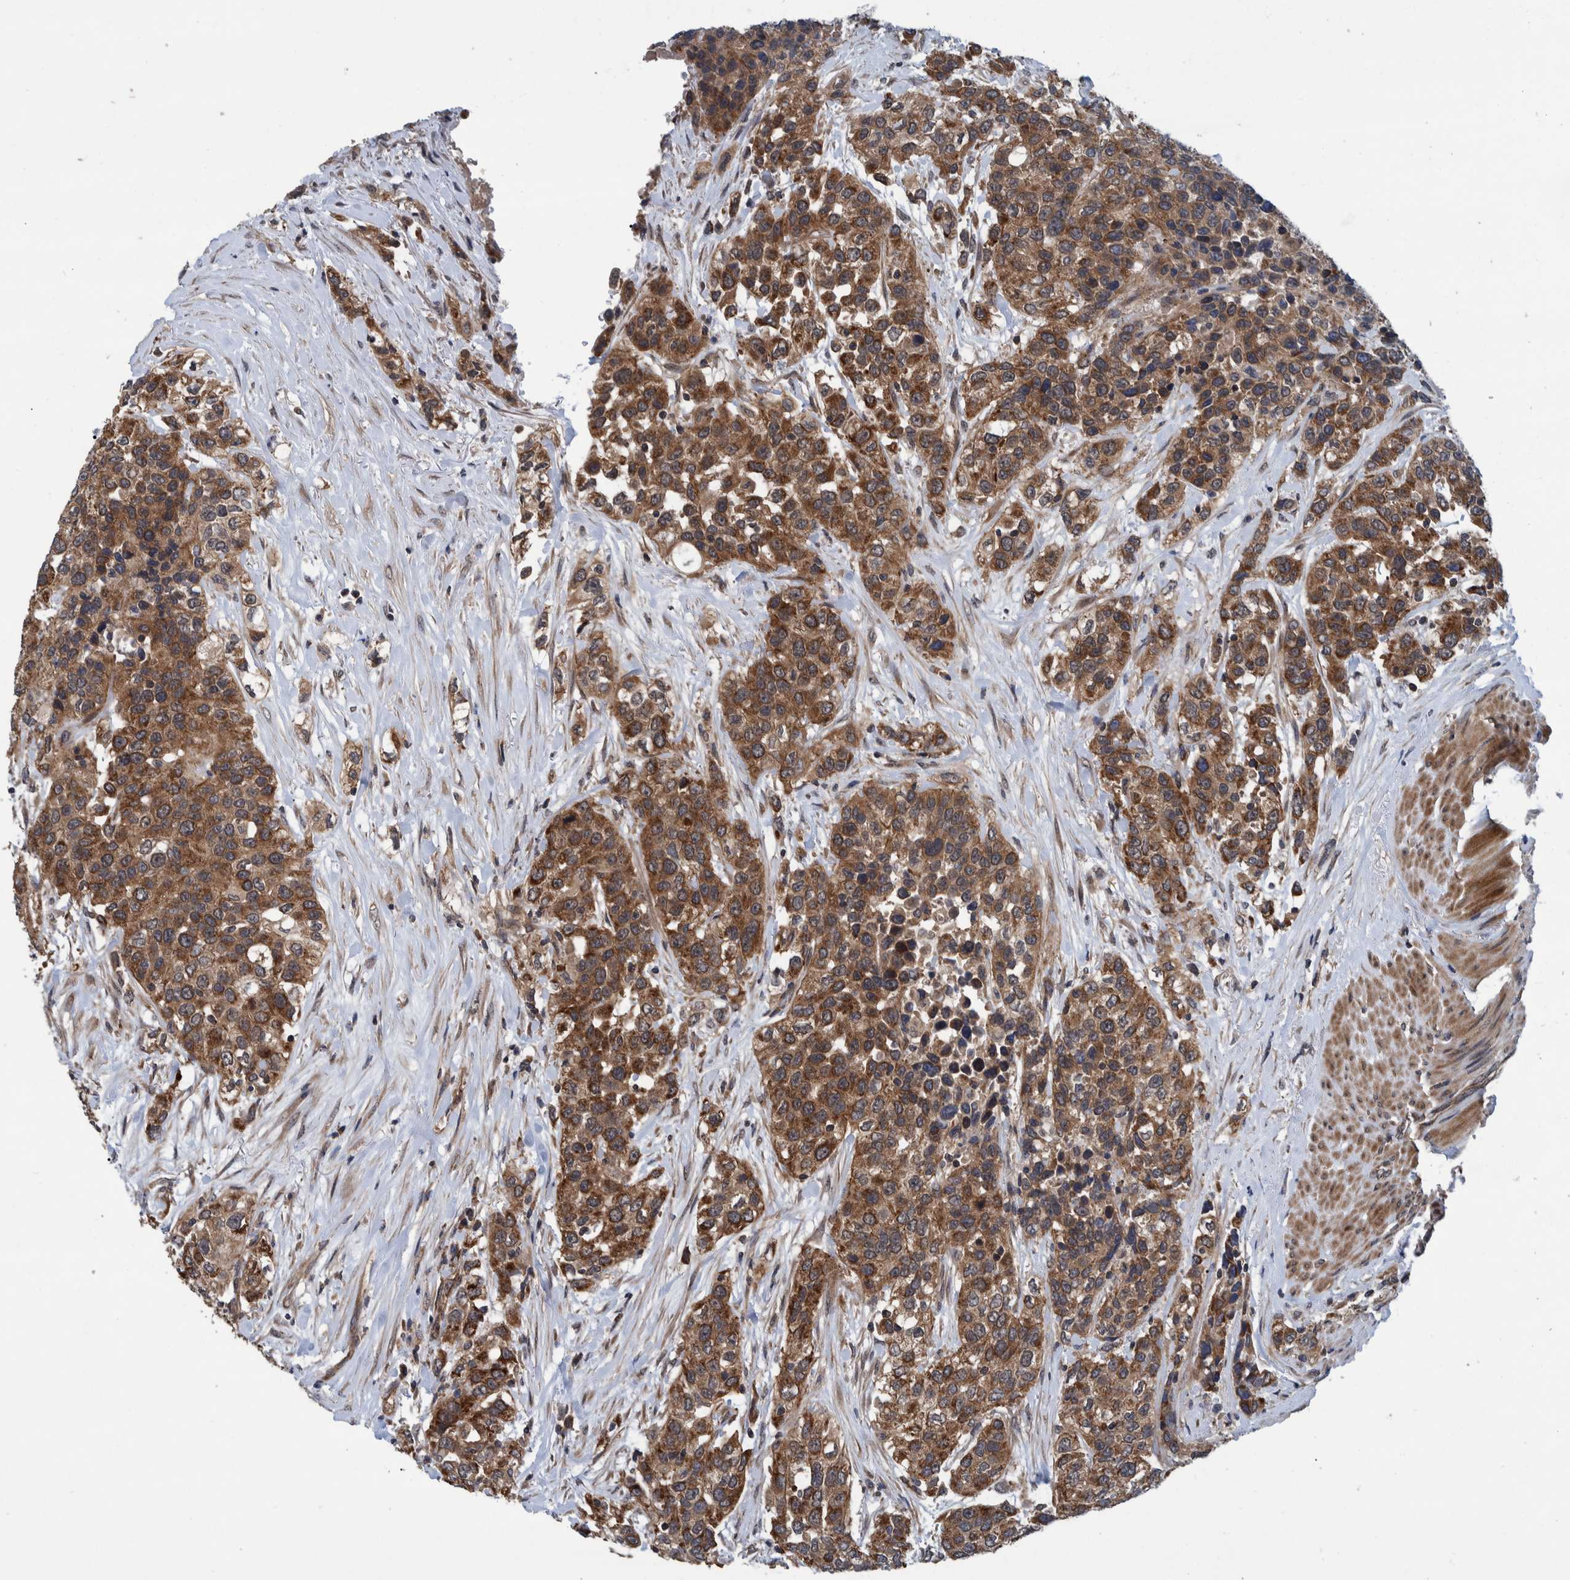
{"staining": {"intensity": "strong", "quantity": ">75%", "location": "cytoplasmic/membranous"}, "tissue": "urothelial cancer", "cell_type": "Tumor cells", "image_type": "cancer", "snomed": [{"axis": "morphology", "description": "Urothelial carcinoma, High grade"}, {"axis": "topography", "description": "Urinary bladder"}], "caption": "Tumor cells exhibit high levels of strong cytoplasmic/membranous staining in approximately >75% of cells in human urothelial cancer. (DAB (3,3'-diaminobenzidine) IHC, brown staining for protein, blue staining for nuclei).", "gene": "MRPS7", "patient": {"sex": "female", "age": 80}}